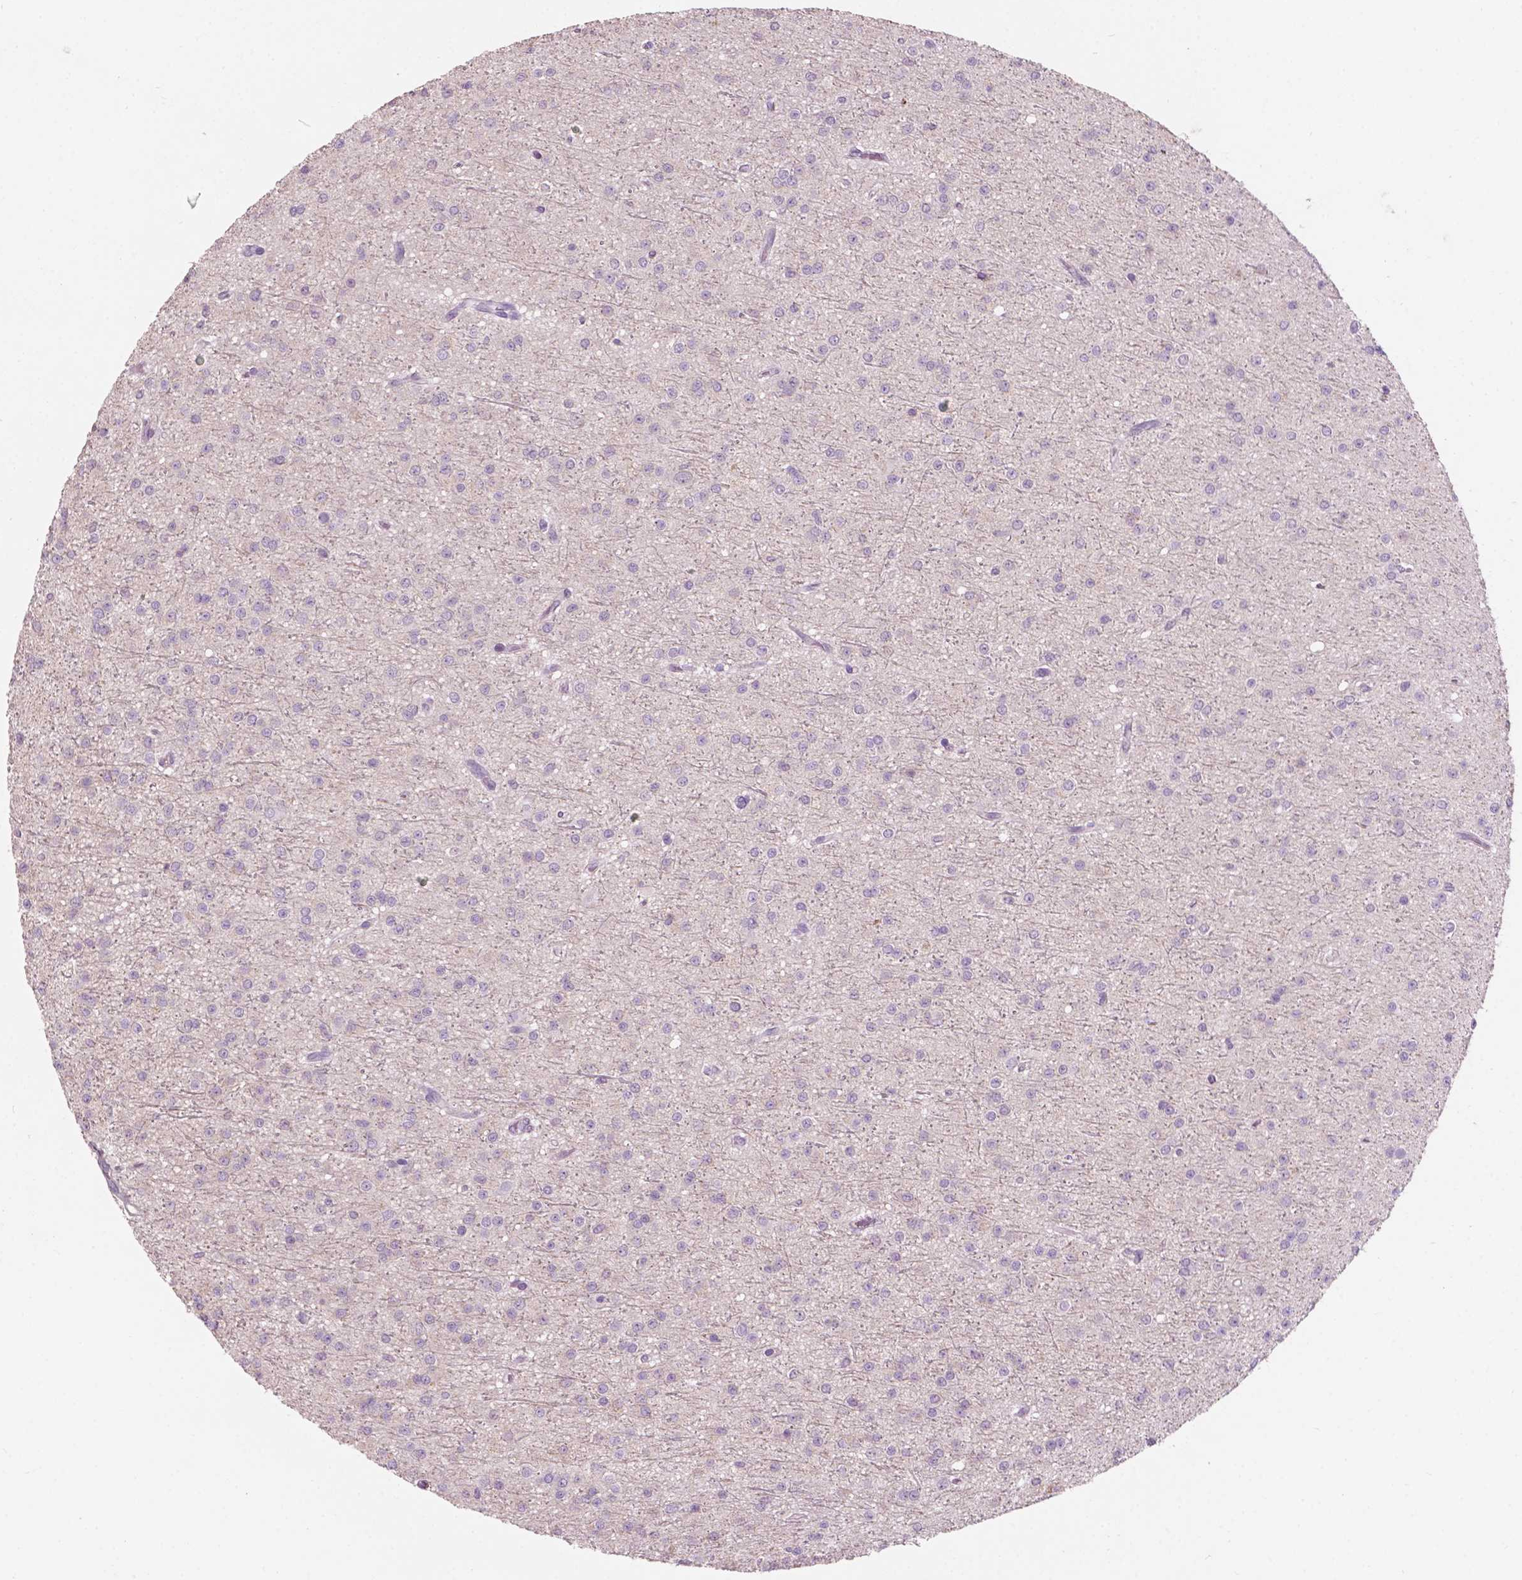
{"staining": {"intensity": "negative", "quantity": "none", "location": "none"}, "tissue": "glioma", "cell_type": "Tumor cells", "image_type": "cancer", "snomed": [{"axis": "morphology", "description": "Glioma, malignant, Low grade"}, {"axis": "topography", "description": "Brain"}], "caption": "Immunohistochemical staining of human glioma exhibits no significant staining in tumor cells.", "gene": "TM6SF2", "patient": {"sex": "male", "age": 27}}